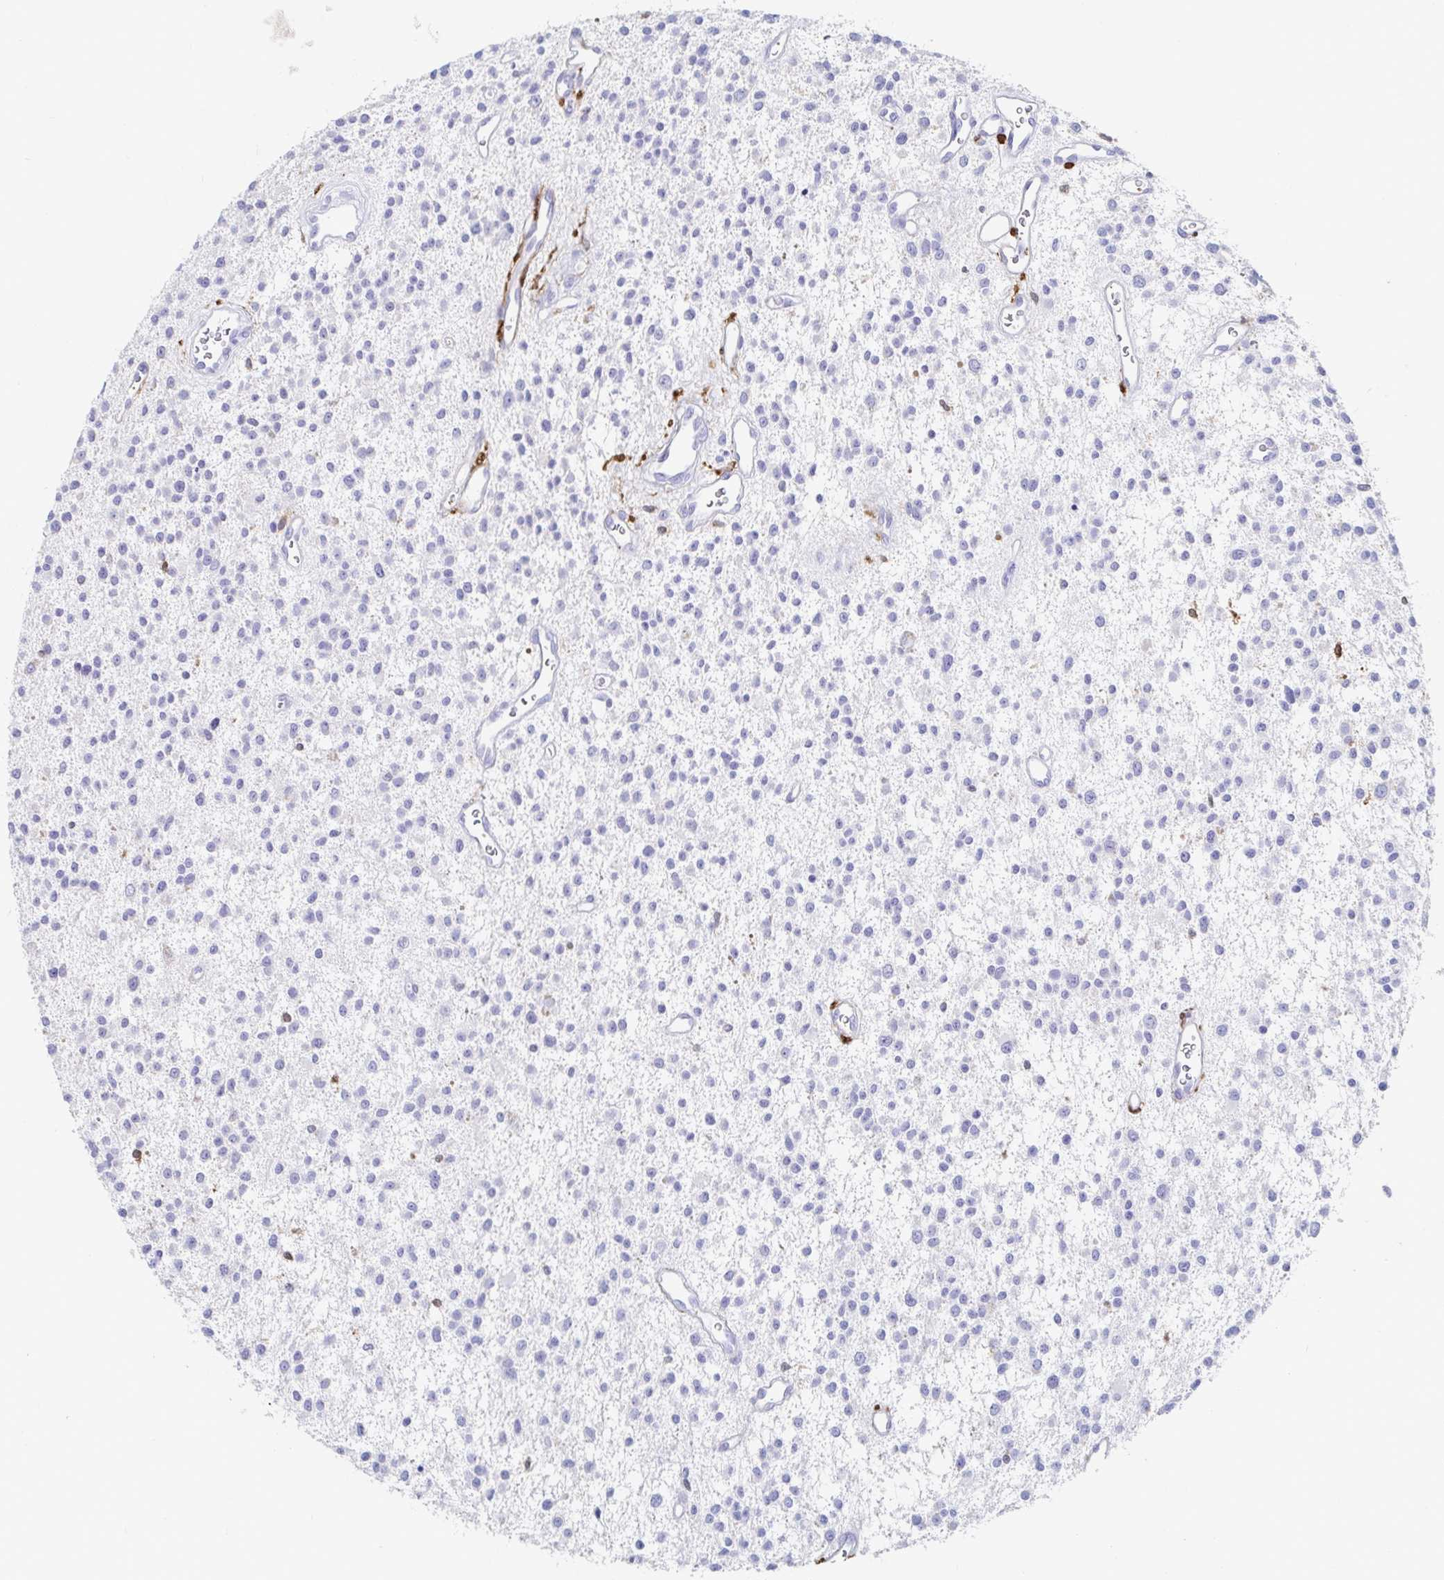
{"staining": {"intensity": "negative", "quantity": "none", "location": "none"}, "tissue": "glioma", "cell_type": "Tumor cells", "image_type": "cancer", "snomed": [{"axis": "morphology", "description": "Glioma, malignant, Low grade"}, {"axis": "topography", "description": "Brain"}], "caption": "An immunohistochemistry image of malignant glioma (low-grade) is shown. There is no staining in tumor cells of malignant glioma (low-grade).", "gene": "OR2A4", "patient": {"sex": "male", "age": 43}}